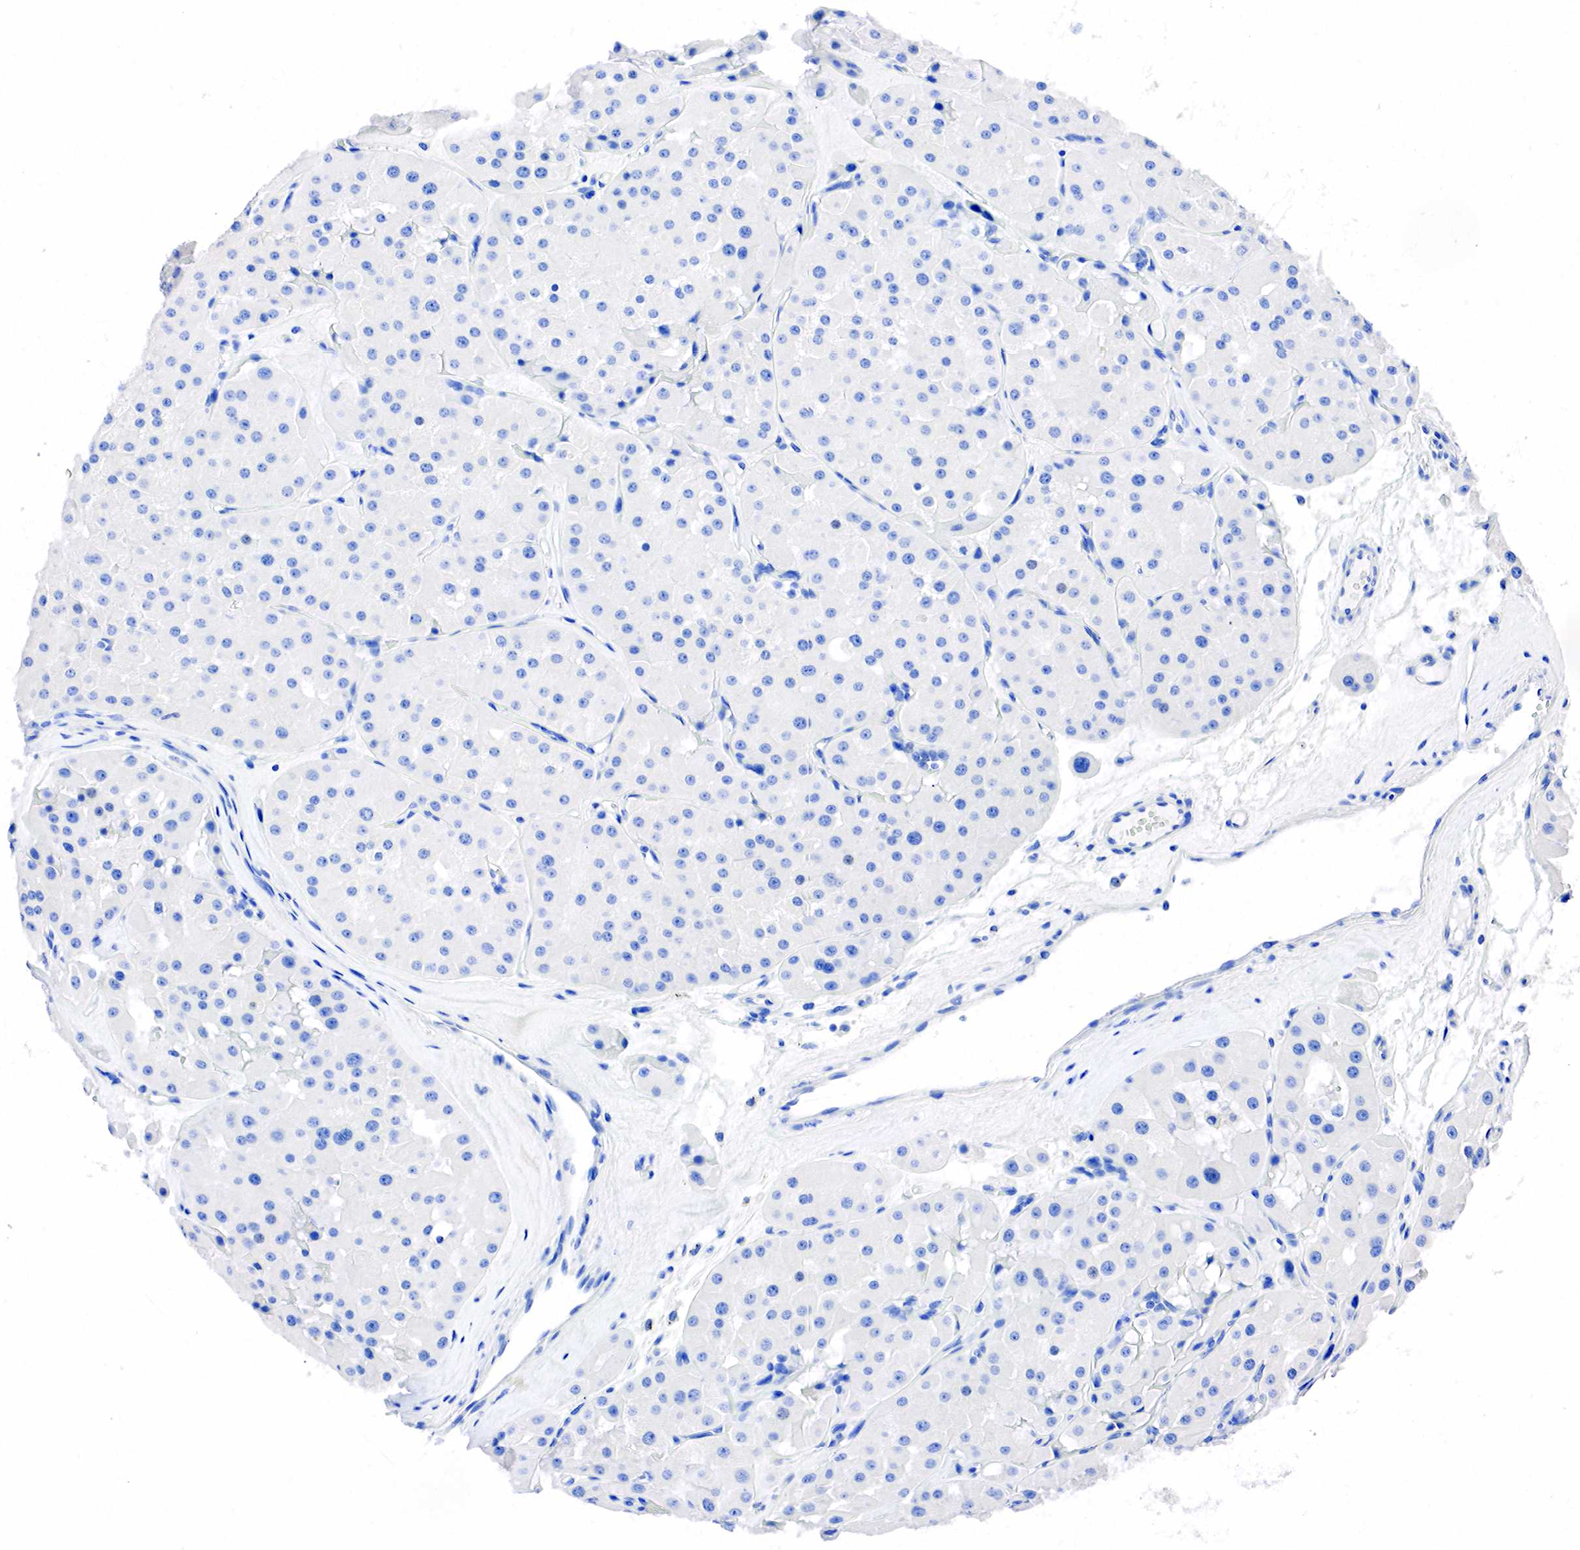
{"staining": {"intensity": "negative", "quantity": "none", "location": "none"}, "tissue": "renal cancer", "cell_type": "Tumor cells", "image_type": "cancer", "snomed": [{"axis": "morphology", "description": "Adenocarcinoma, uncertain malignant potential"}, {"axis": "topography", "description": "Kidney"}], "caption": "Image shows no significant protein positivity in tumor cells of renal cancer.", "gene": "SST", "patient": {"sex": "male", "age": 63}}